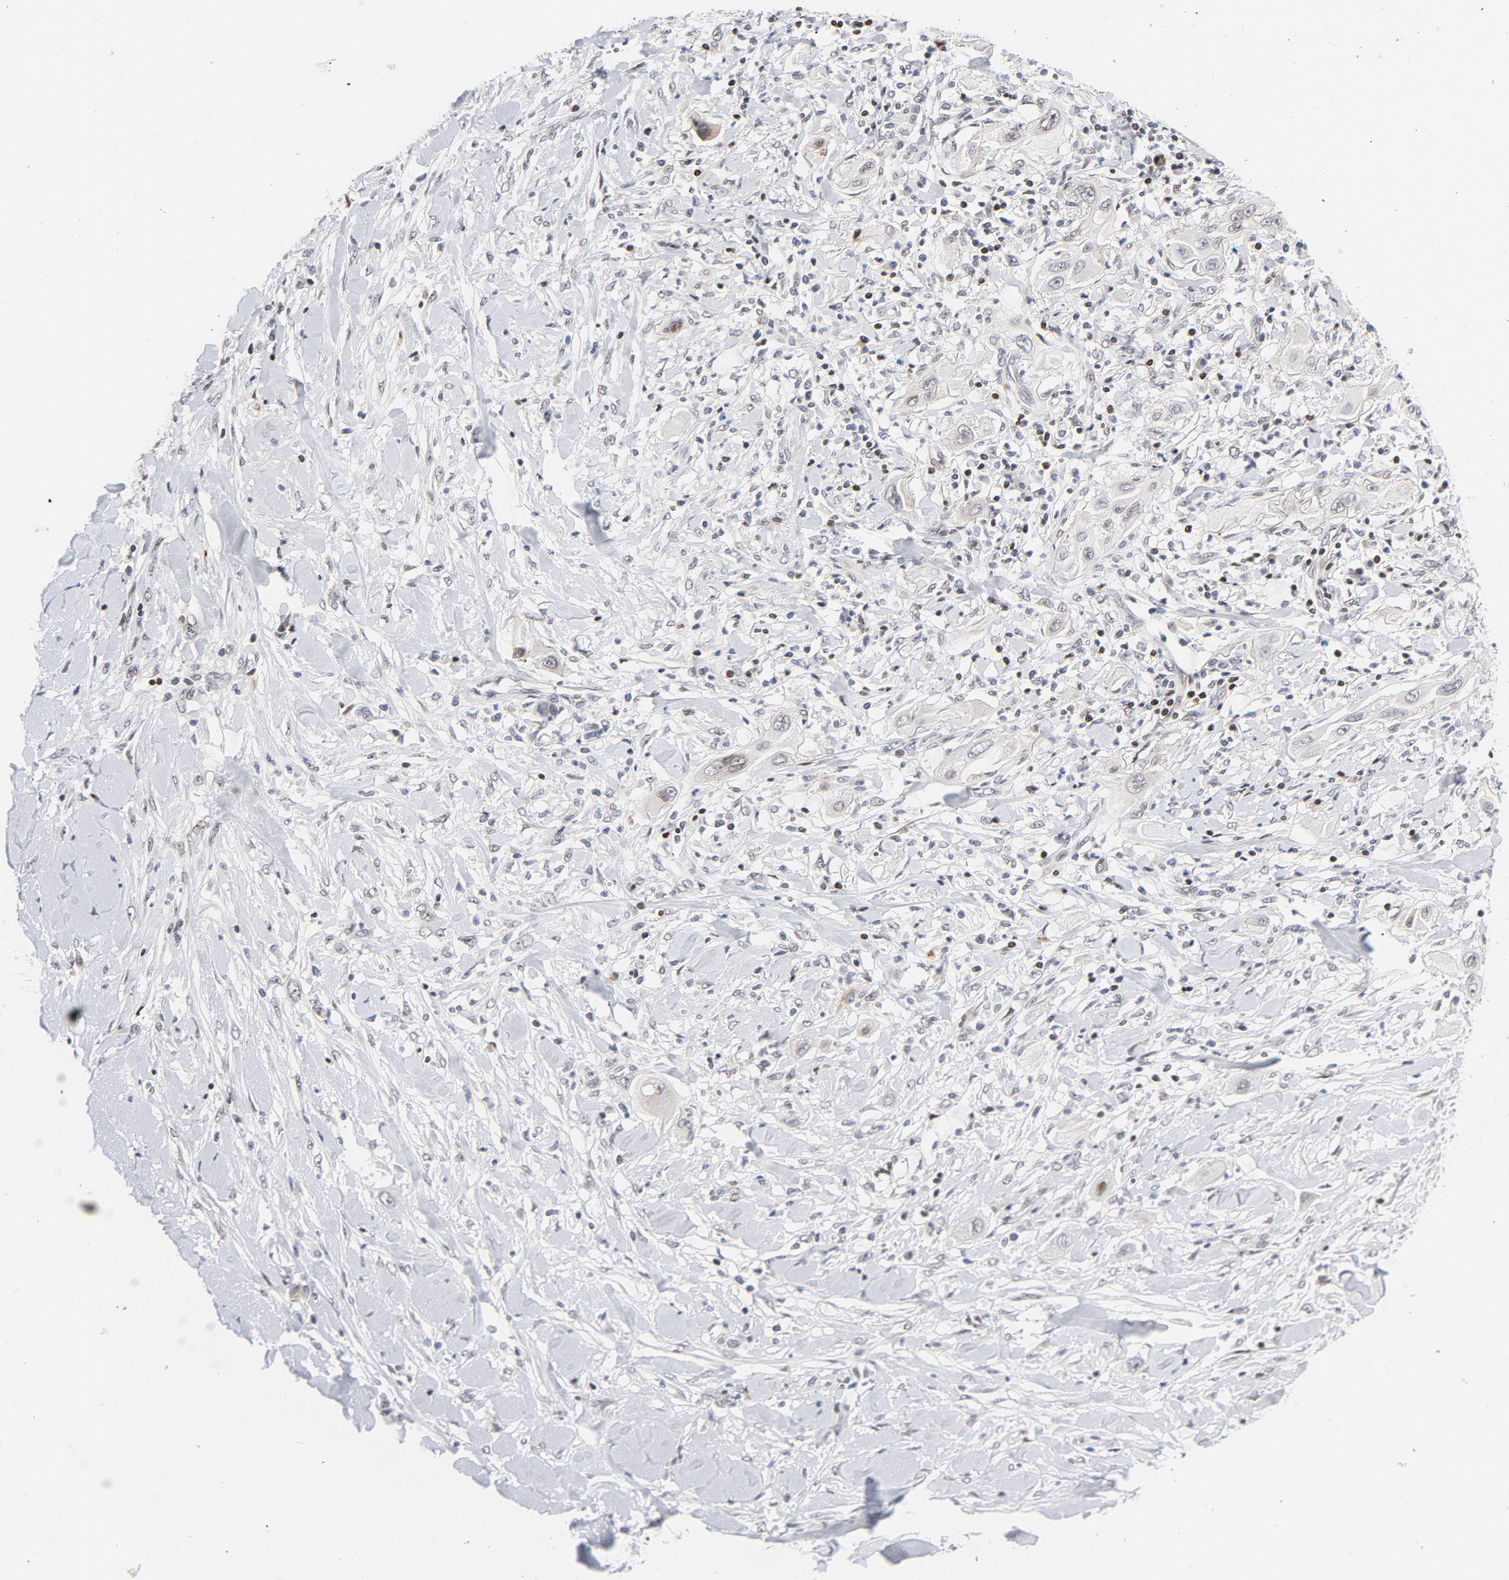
{"staining": {"intensity": "negative", "quantity": "none", "location": "none"}, "tissue": "lung cancer", "cell_type": "Tumor cells", "image_type": "cancer", "snomed": [{"axis": "morphology", "description": "Squamous cell carcinoma, NOS"}, {"axis": "topography", "description": "Lung"}], "caption": "Tumor cells show no significant staining in squamous cell carcinoma (lung).", "gene": "NFIC", "patient": {"sex": "female", "age": 47}}